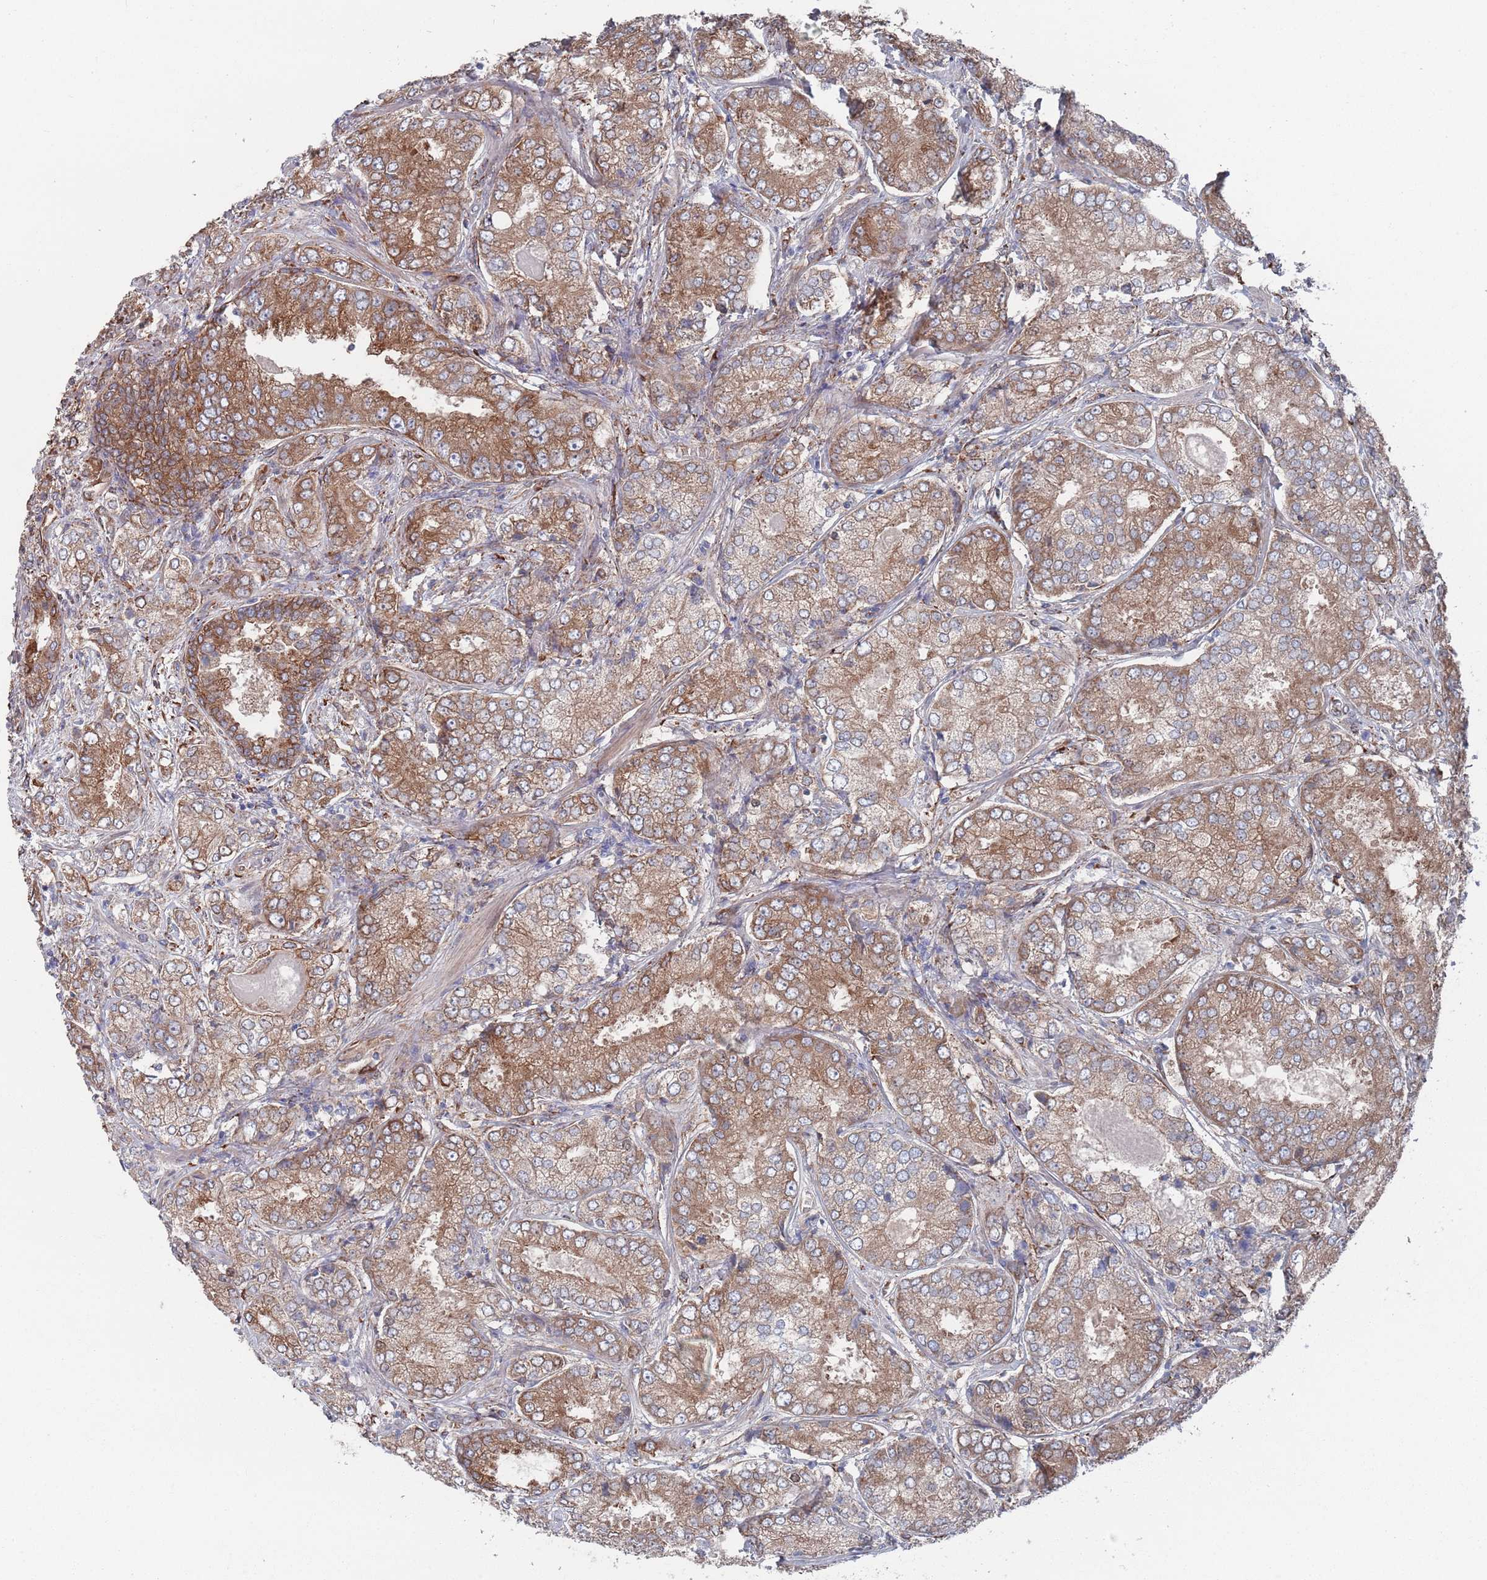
{"staining": {"intensity": "moderate", "quantity": ">75%", "location": "cytoplasmic/membranous"}, "tissue": "prostate cancer", "cell_type": "Tumor cells", "image_type": "cancer", "snomed": [{"axis": "morphology", "description": "Adenocarcinoma, High grade"}, {"axis": "topography", "description": "Prostate"}], "caption": "Immunohistochemistry (IHC) (DAB (3,3'-diaminobenzidine)) staining of human prostate adenocarcinoma (high-grade) reveals moderate cytoplasmic/membranous protein staining in approximately >75% of tumor cells.", "gene": "CCDC106", "patient": {"sex": "male", "age": 63}}